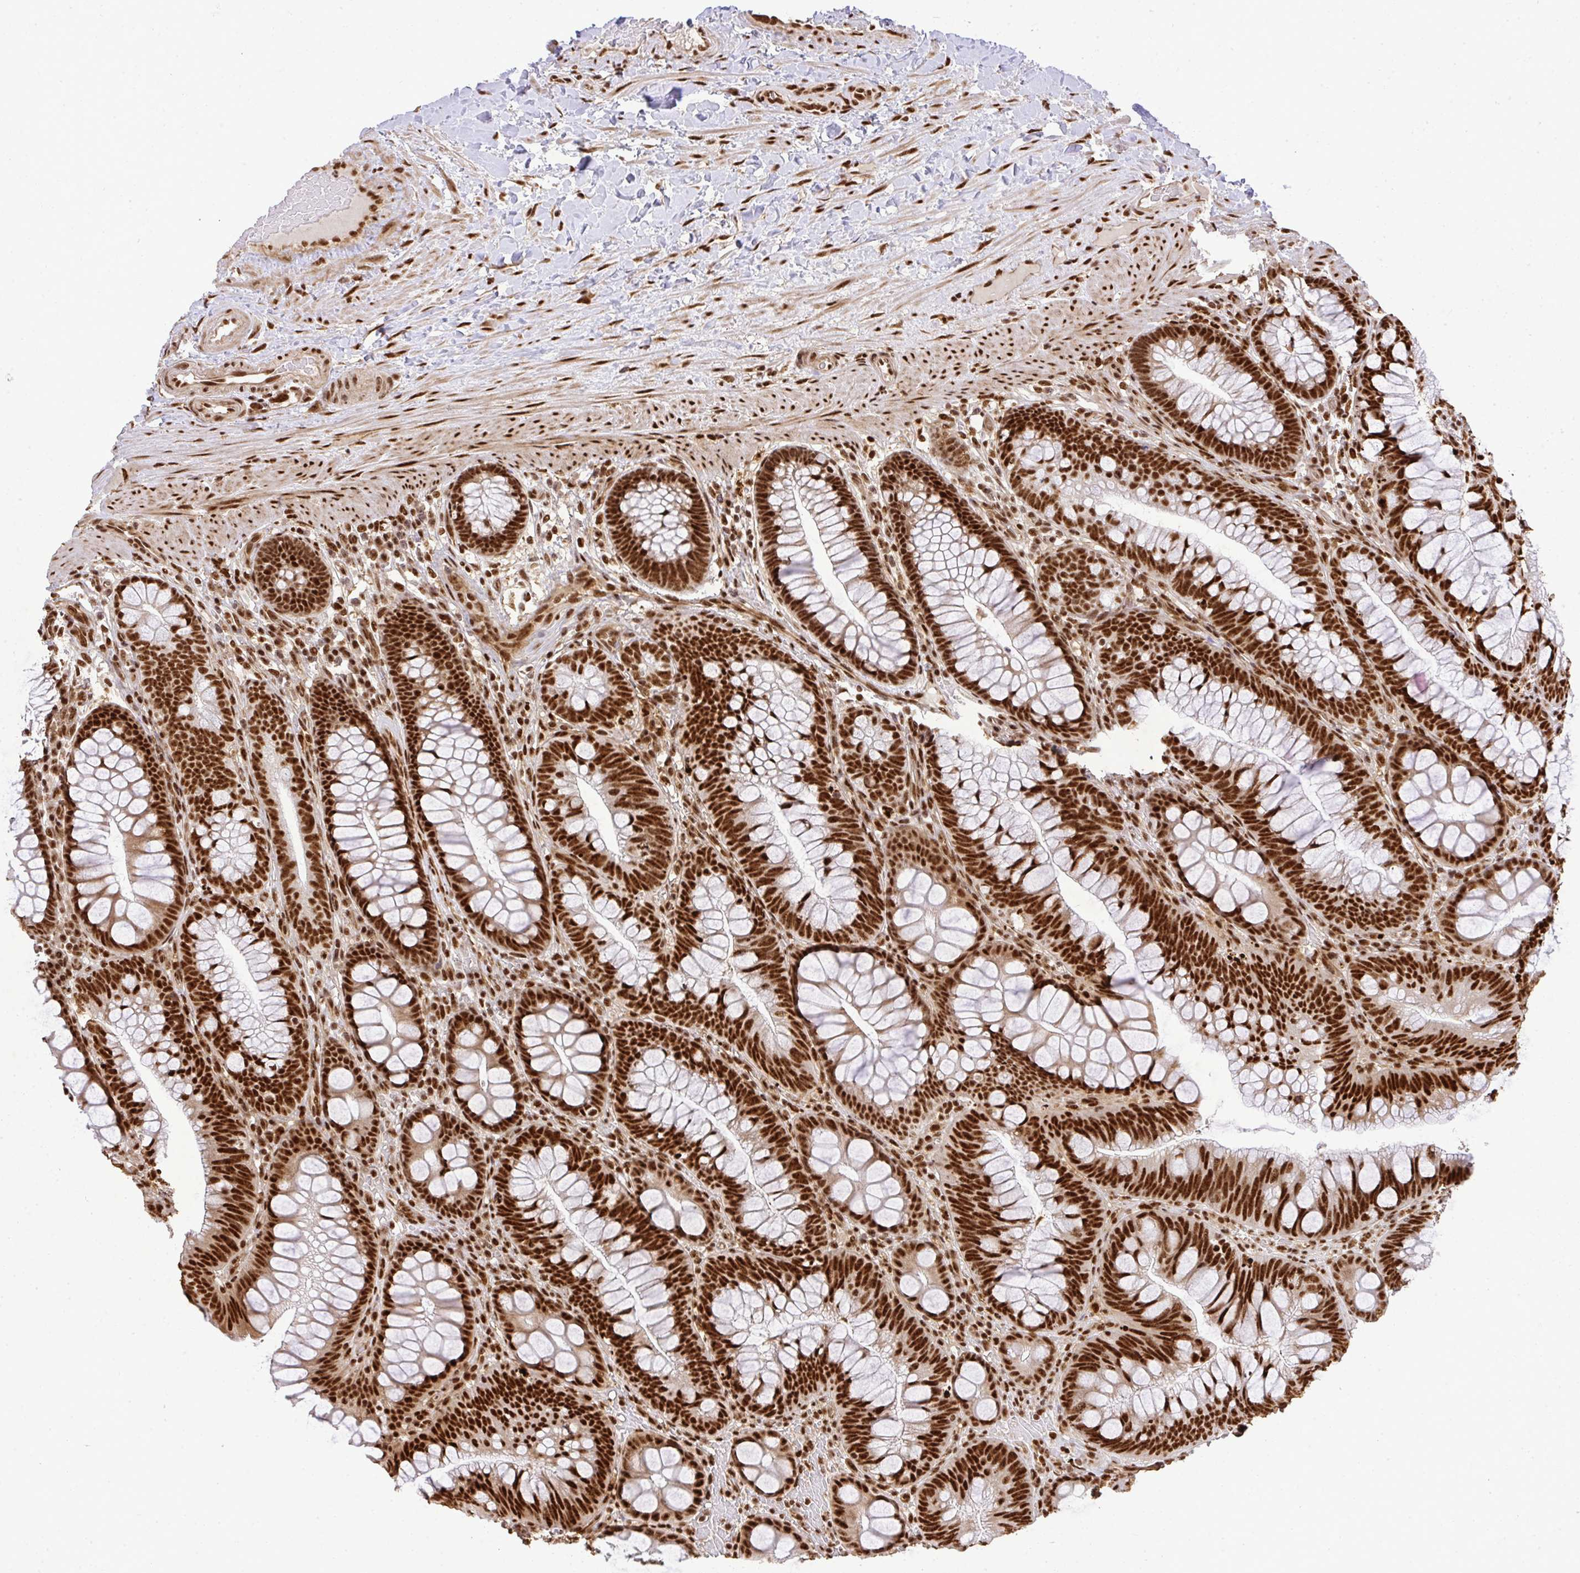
{"staining": {"intensity": "strong", "quantity": ">75%", "location": "nuclear"}, "tissue": "colon", "cell_type": "Endothelial cells", "image_type": "normal", "snomed": [{"axis": "morphology", "description": "Normal tissue, NOS"}, {"axis": "morphology", "description": "Adenoma, NOS"}, {"axis": "topography", "description": "Soft tissue"}, {"axis": "topography", "description": "Colon"}], "caption": "The histopathology image demonstrates staining of normal colon, revealing strong nuclear protein positivity (brown color) within endothelial cells. Immunohistochemistry (ihc) stains the protein of interest in brown and the nuclei are stained blue.", "gene": "U2AF1L4", "patient": {"sex": "male", "age": 47}}